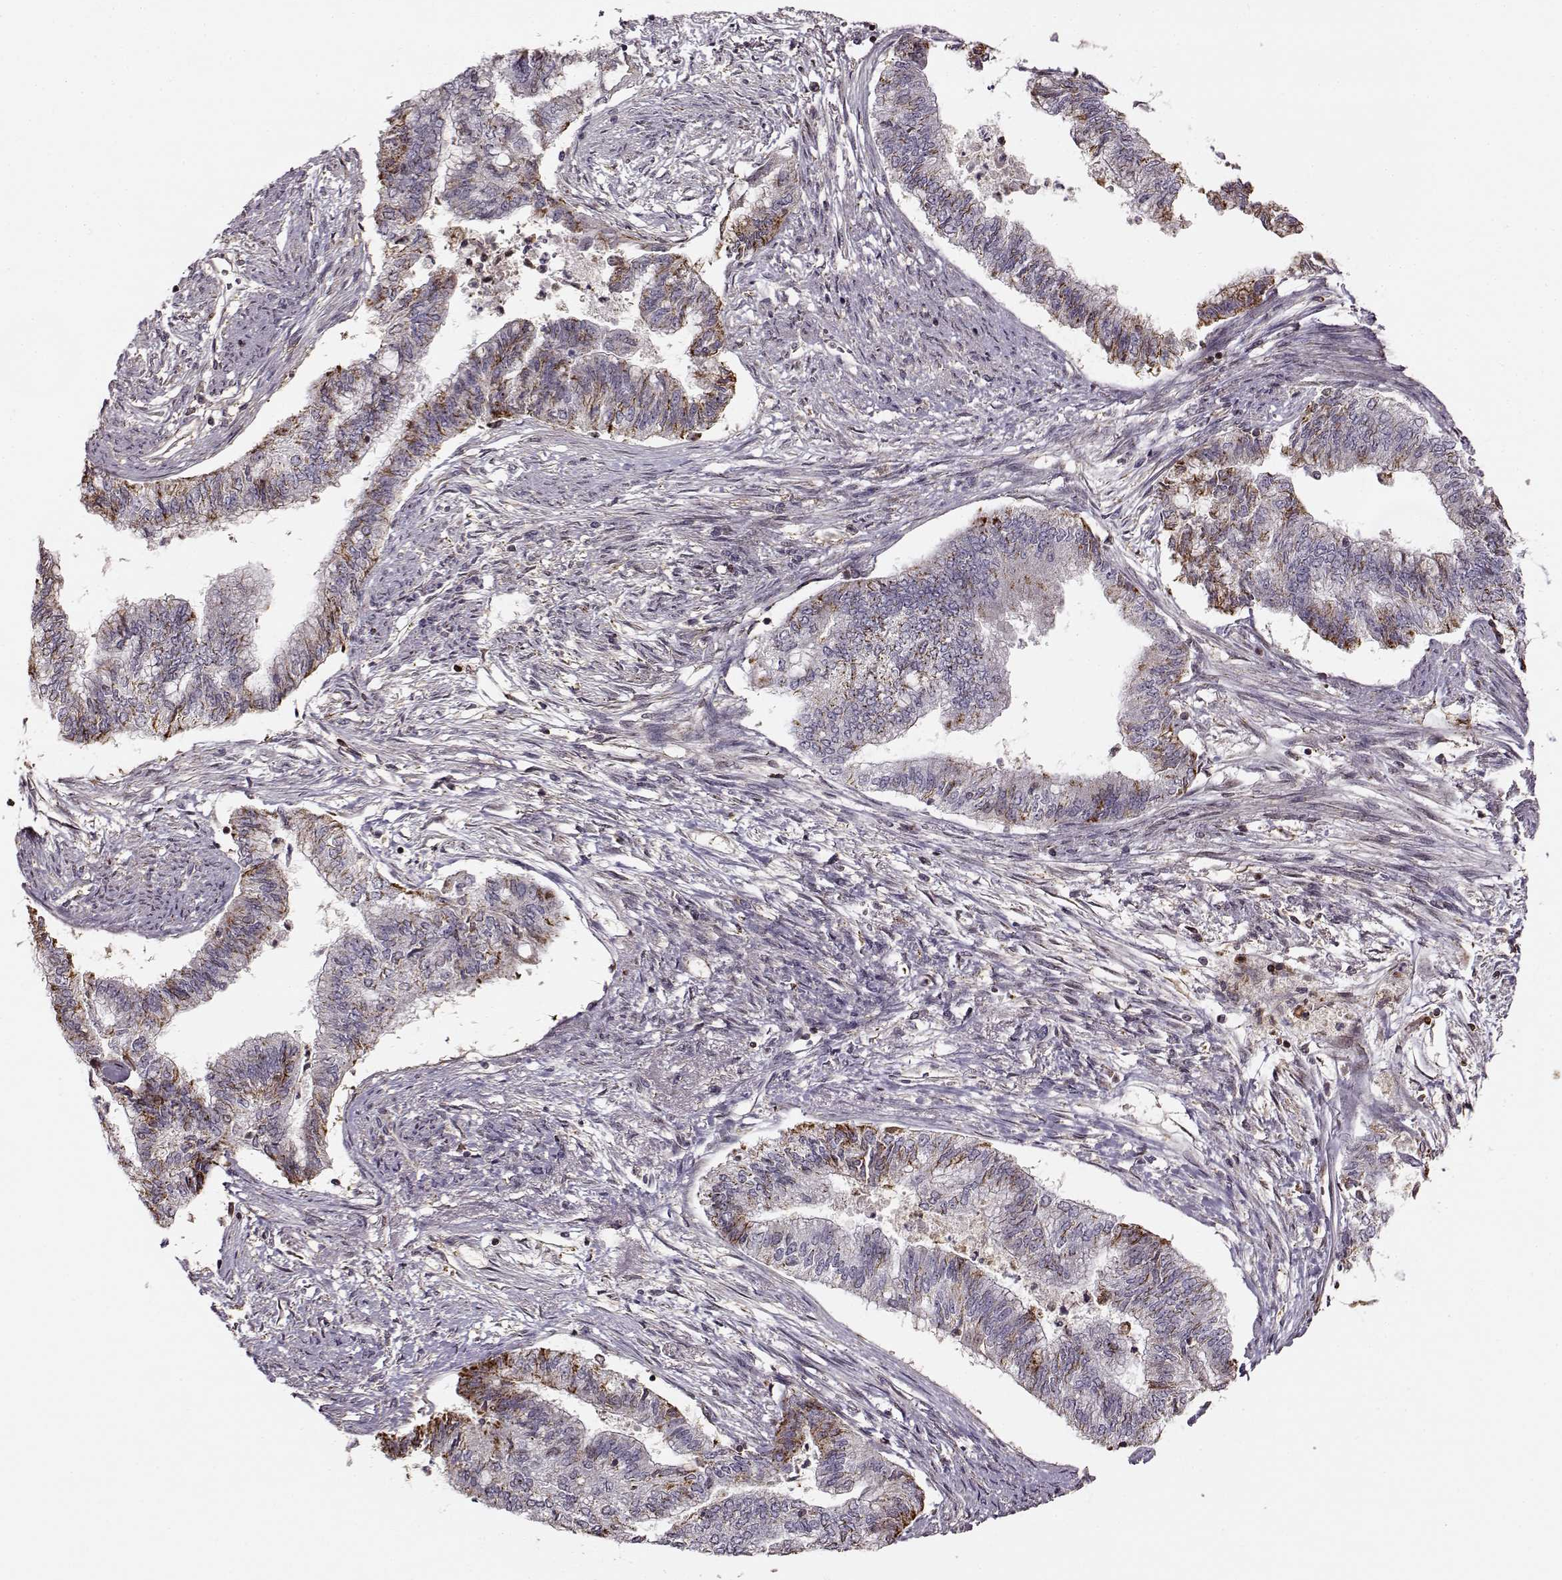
{"staining": {"intensity": "strong", "quantity": "<25%", "location": "cytoplasmic/membranous"}, "tissue": "endometrial cancer", "cell_type": "Tumor cells", "image_type": "cancer", "snomed": [{"axis": "morphology", "description": "Adenocarcinoma, NOS"}, {"axis": "topography", "description": "Endometrium"}], "caption": "Immunohistochemical staining of human adenocarcinoma (endometrial) reveals medium levels of strong cytoplasmic/membranous staining in about <25% of tumor cells.", "gene": "MFSD1", "patient": {"sex": "female", "age": 65}}